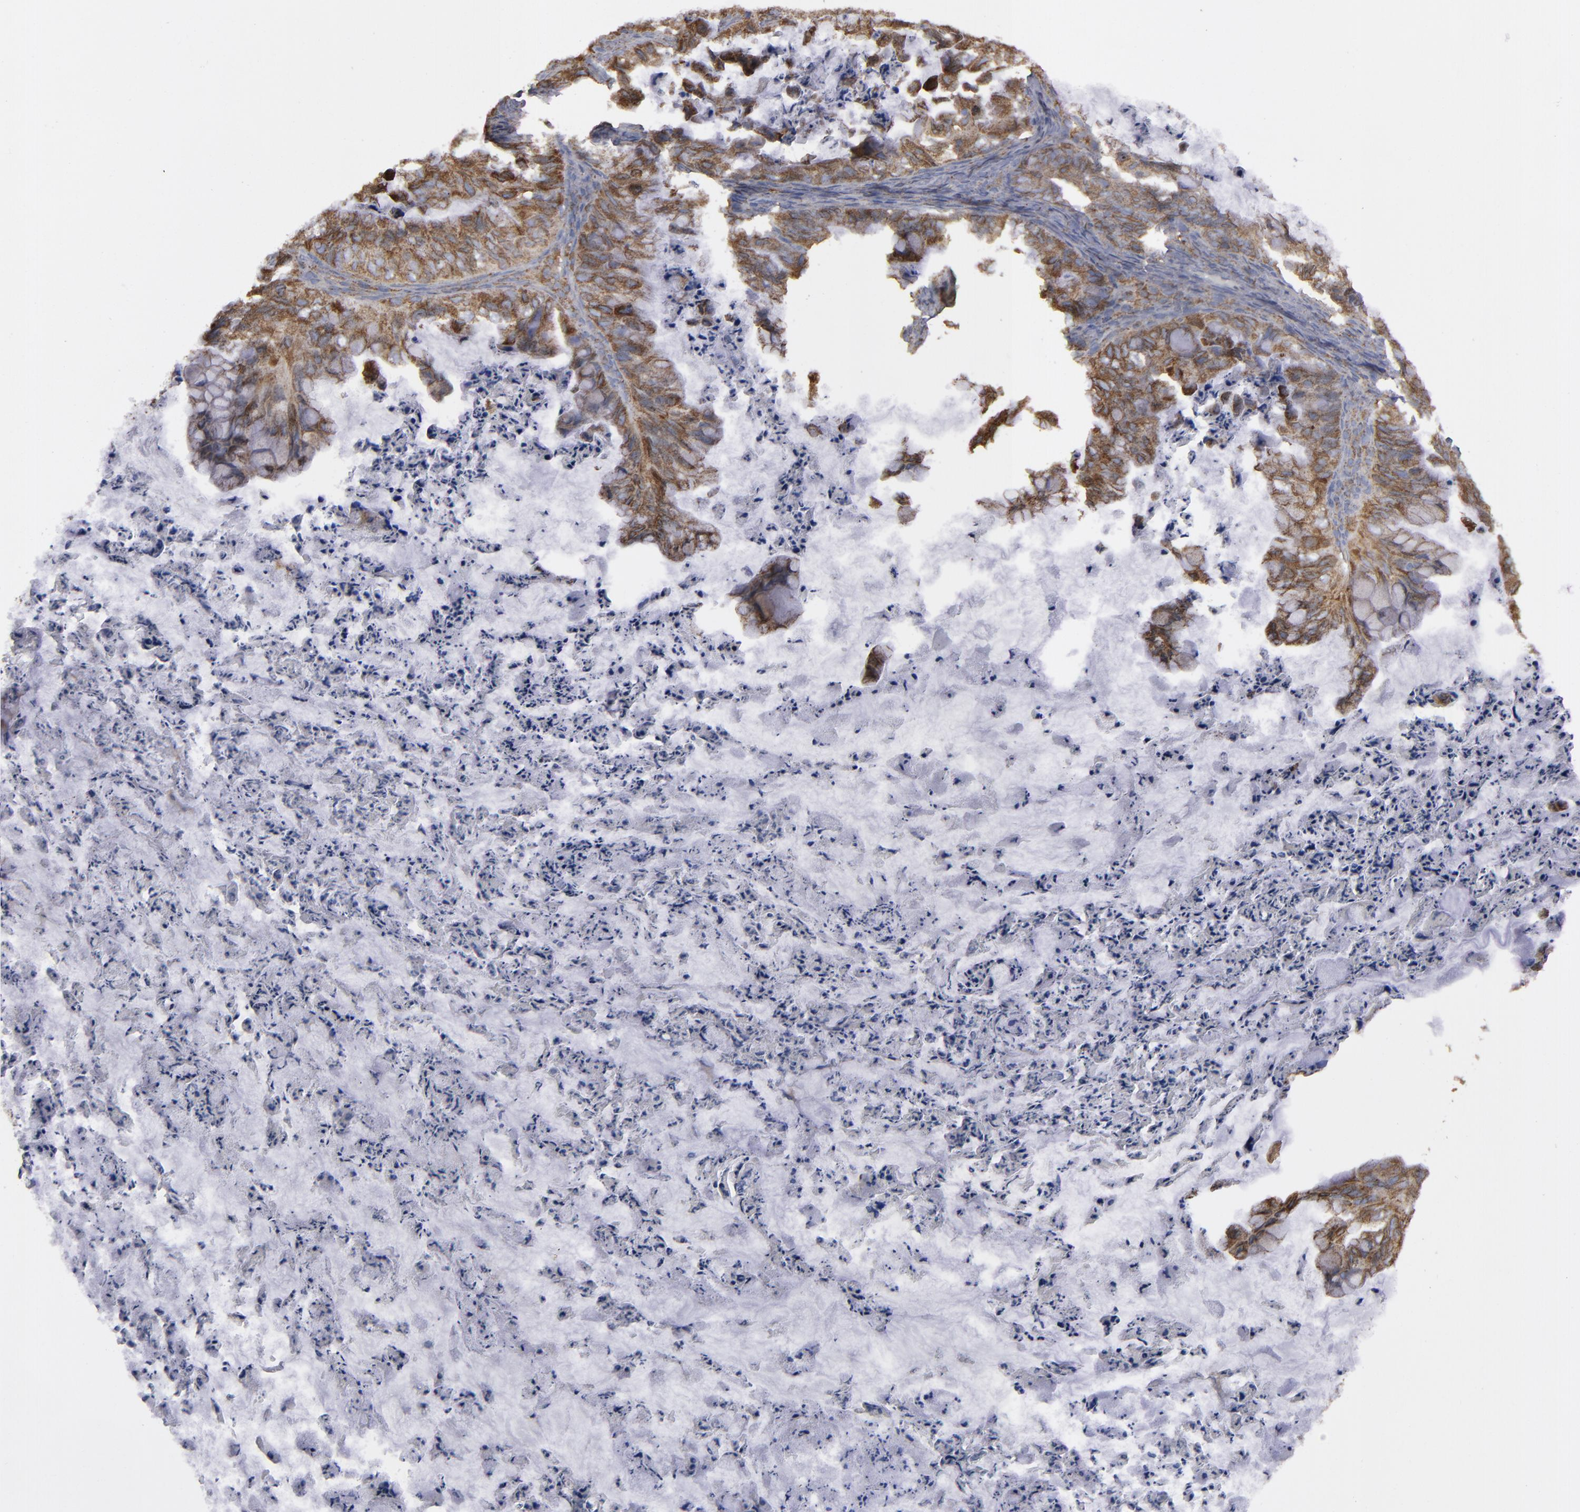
{"staining": {"intensity": "moderate", "quantity": ">75%", "location": "cytoplasmic/membranous"}, "tissue": "ovarian cancer", "cell_type": "Tumor cells", "image_type": "cancer", "snomed": [{"axis": "morphology", "description": "Cystadenocarcinoma, mucinous, NOS"}, {"axis": "topography", "description": "Ovary"}], "caption": "The immunohistochemical stain highlights moderate cytoplasmic/membranous positivity in tumor cells of ovarian cancer tissue. (Brightfield microscopy of DAB IHC at high magnification).", "gene": "ERLIN2", "patient": {"sex": "female", "age": 36}}